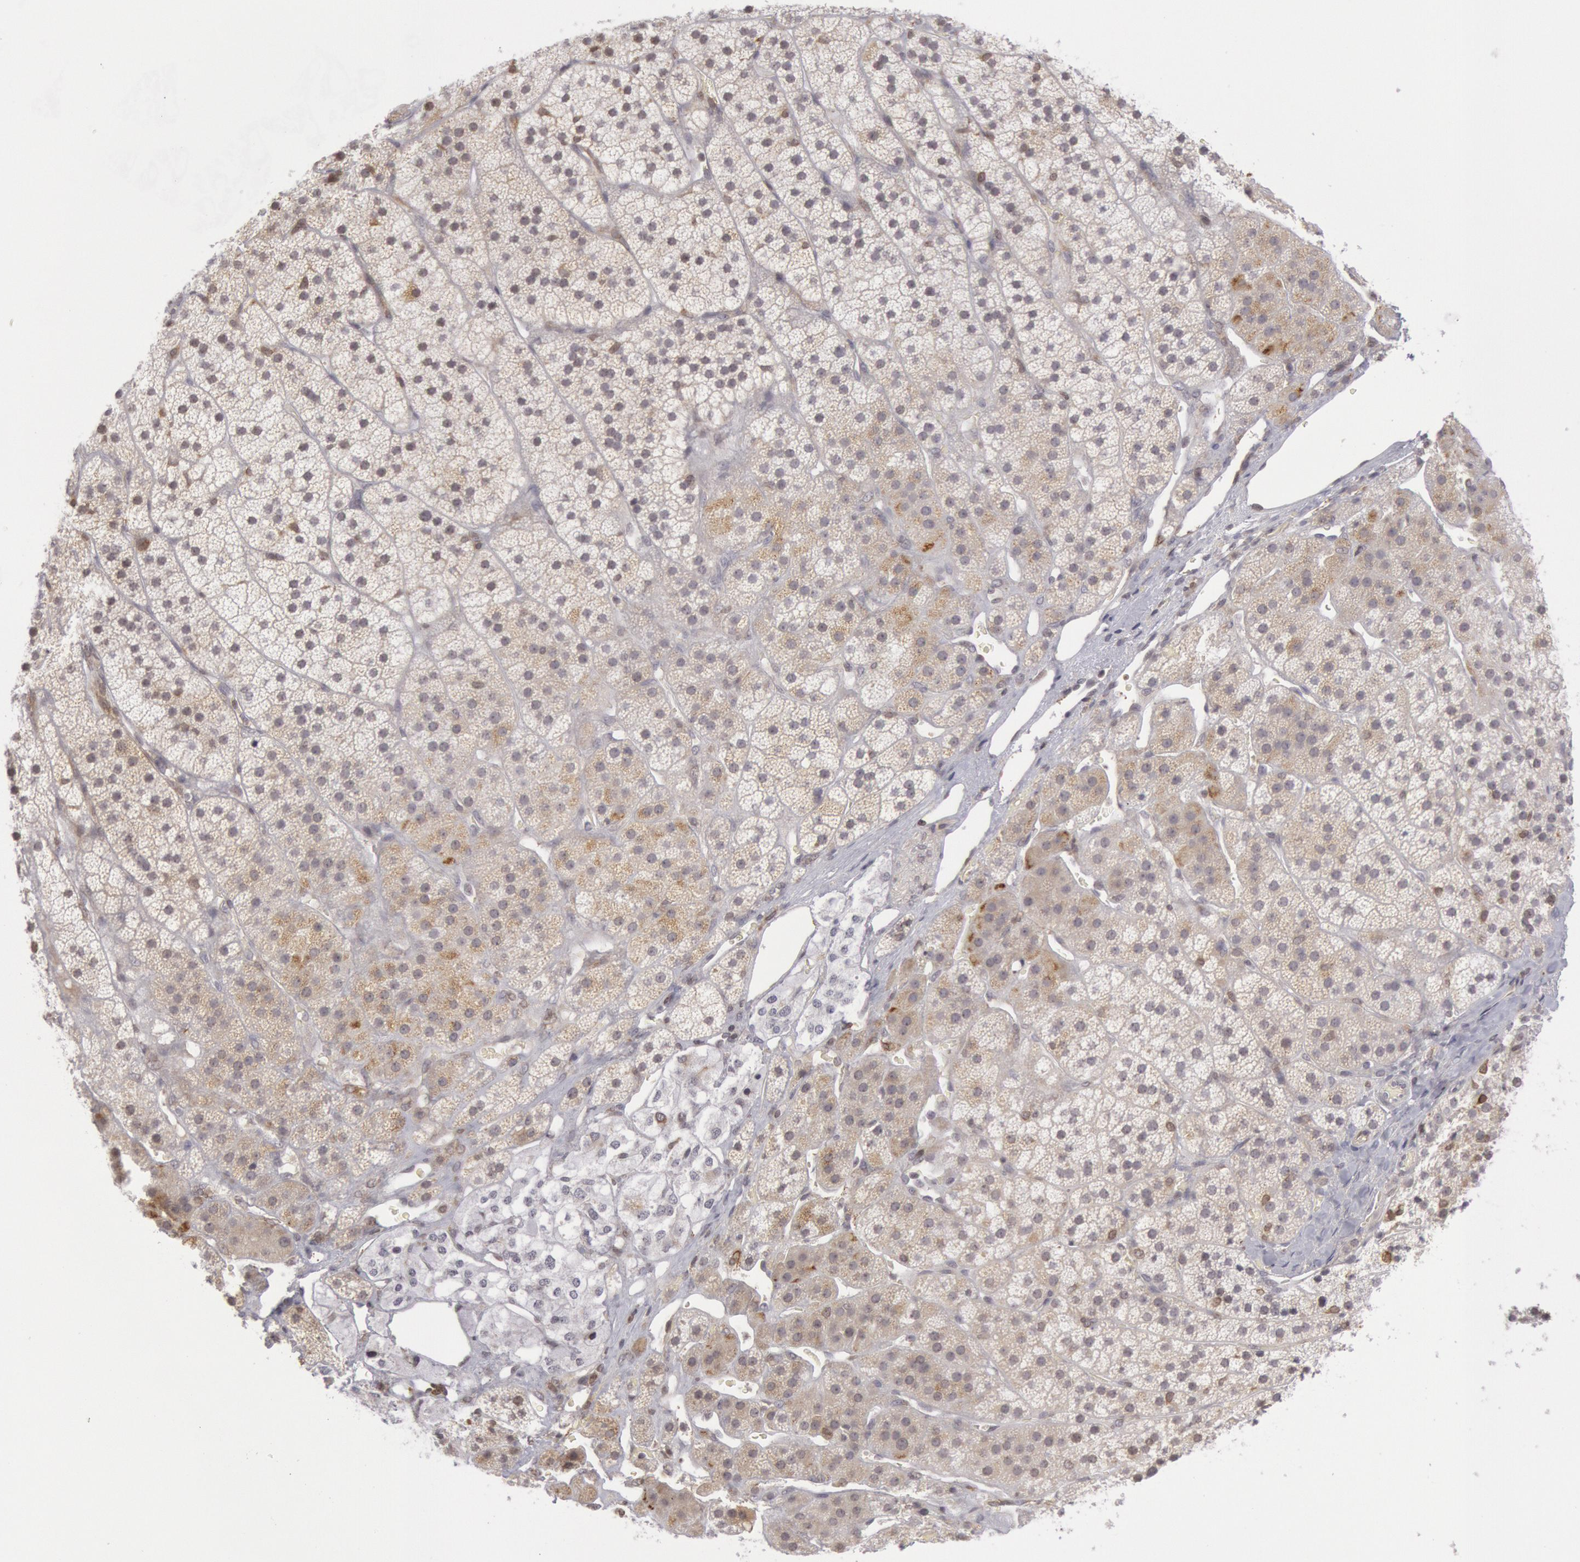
{"staining": {"intensity": "weak", "quantity": "<25%", "location": "cytoplasmic/membranous"}, "tissue": "adrenal gland", "cell_type": "Glandular cells", "image_type": "normal", "snomed": [{"axis": "morphology", "description": "Normal tissue, NOS"}, {"axis": "topography", "description": "Adrenal gland"}], "caption": "Micrograph shows no protein staining in glandular cells of benign adrenal gland.", "gene": "PTGS2", "patient": {"sex": "female", "age": 44}}